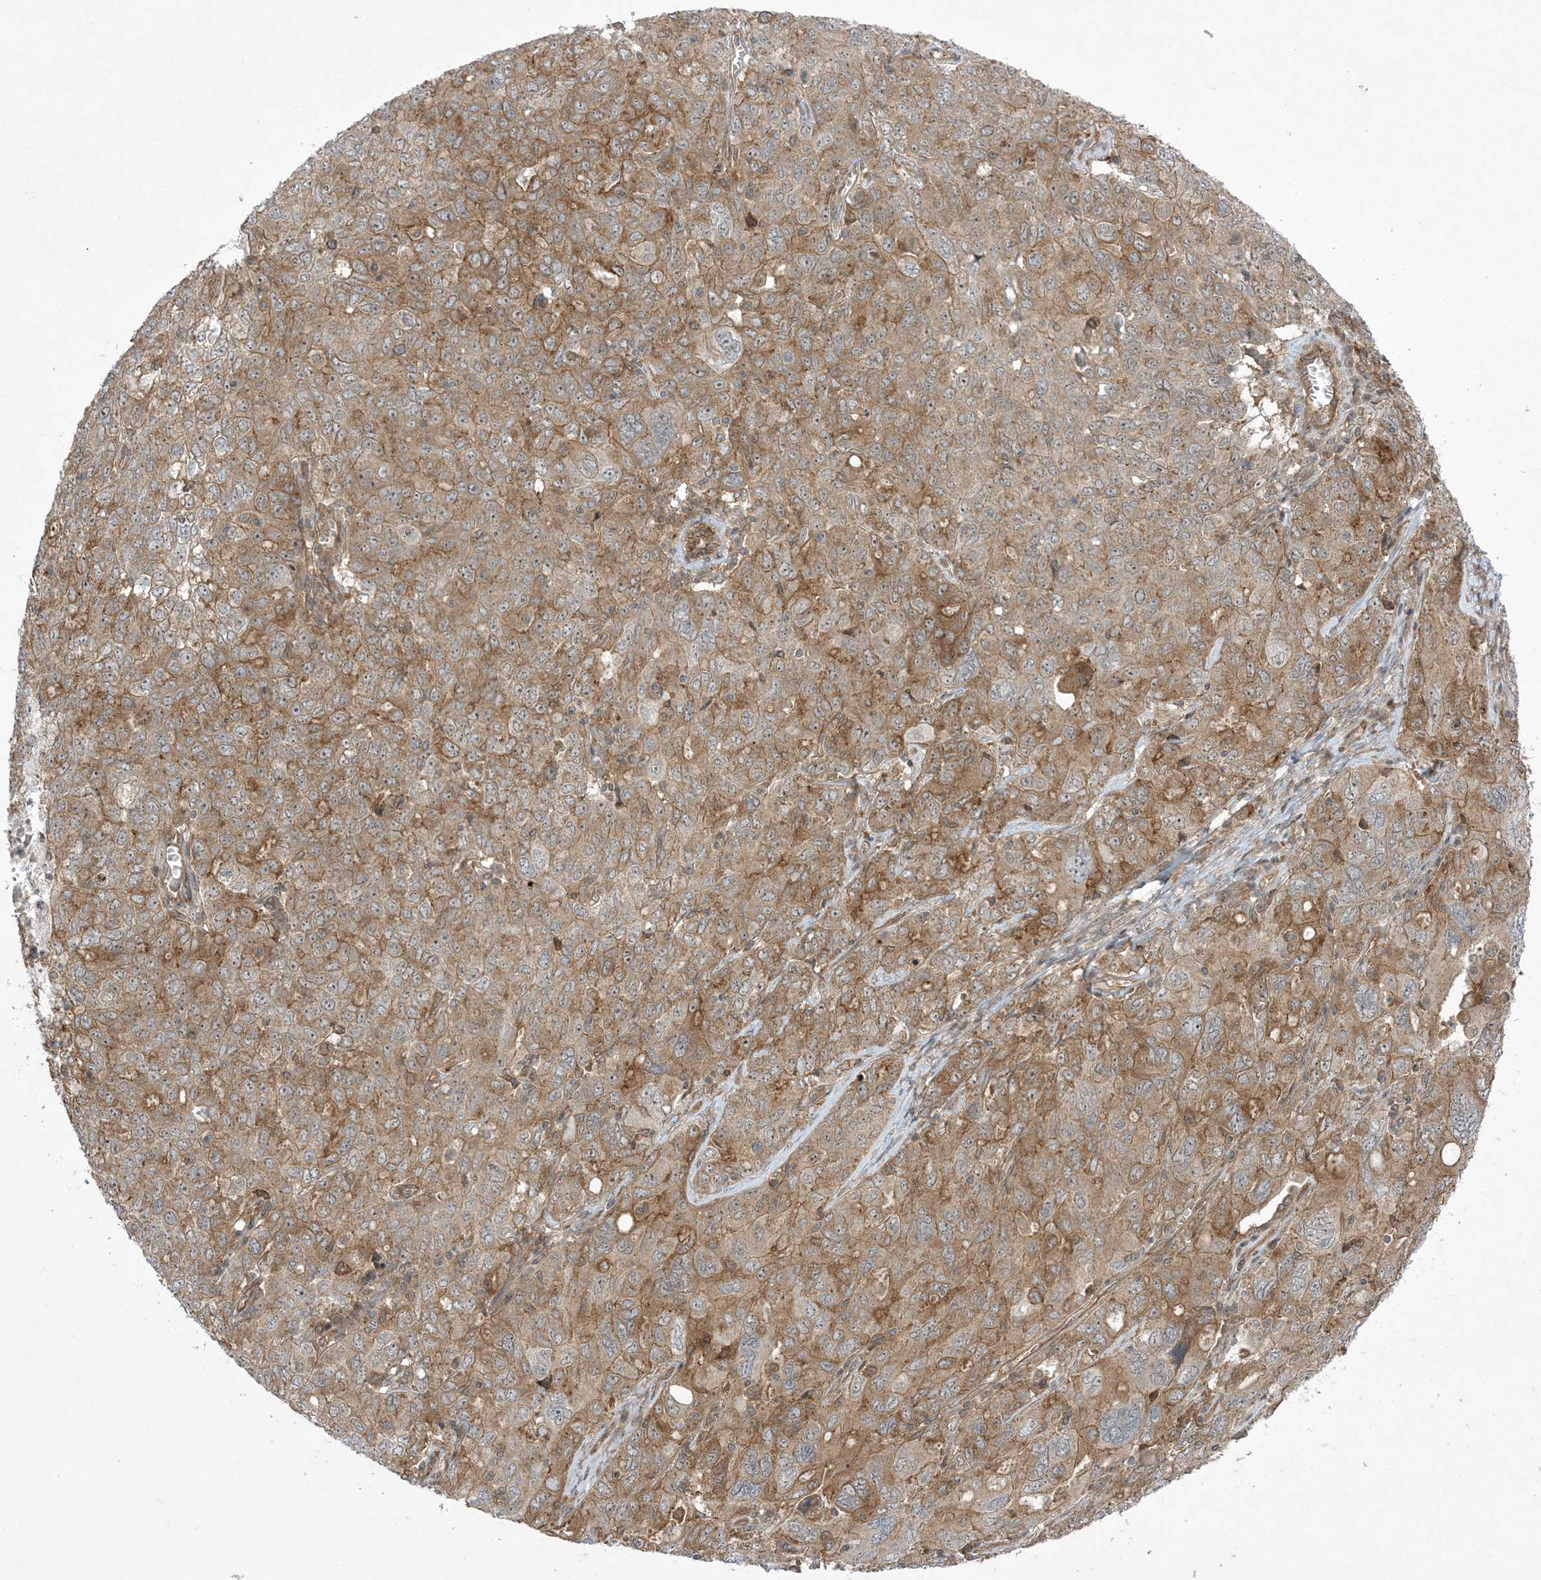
{"staining": {"intensity": "moderate", "quantity": ">75%", "location": "cytoplasmic/membranous,nuclear"}, "tissue": "ovarian cancer", "cell_type": "Tumor cells", "image_type": "cancer", "snomed": [{"axis": "morphology", "description": "Carcinoma, endometroid"}, {"axis": "topography", "description": "Ovary"}], "caption": "IHC (DAB (3,3'-diaminobenzidine)) staining of ovarian cancer displays moderate cytoplasmic/membranous and nuclear protein positivity in about >75% of tumor cells.", "gene": "SOGA3", "patient": {"sex": "female", "age": 62}}